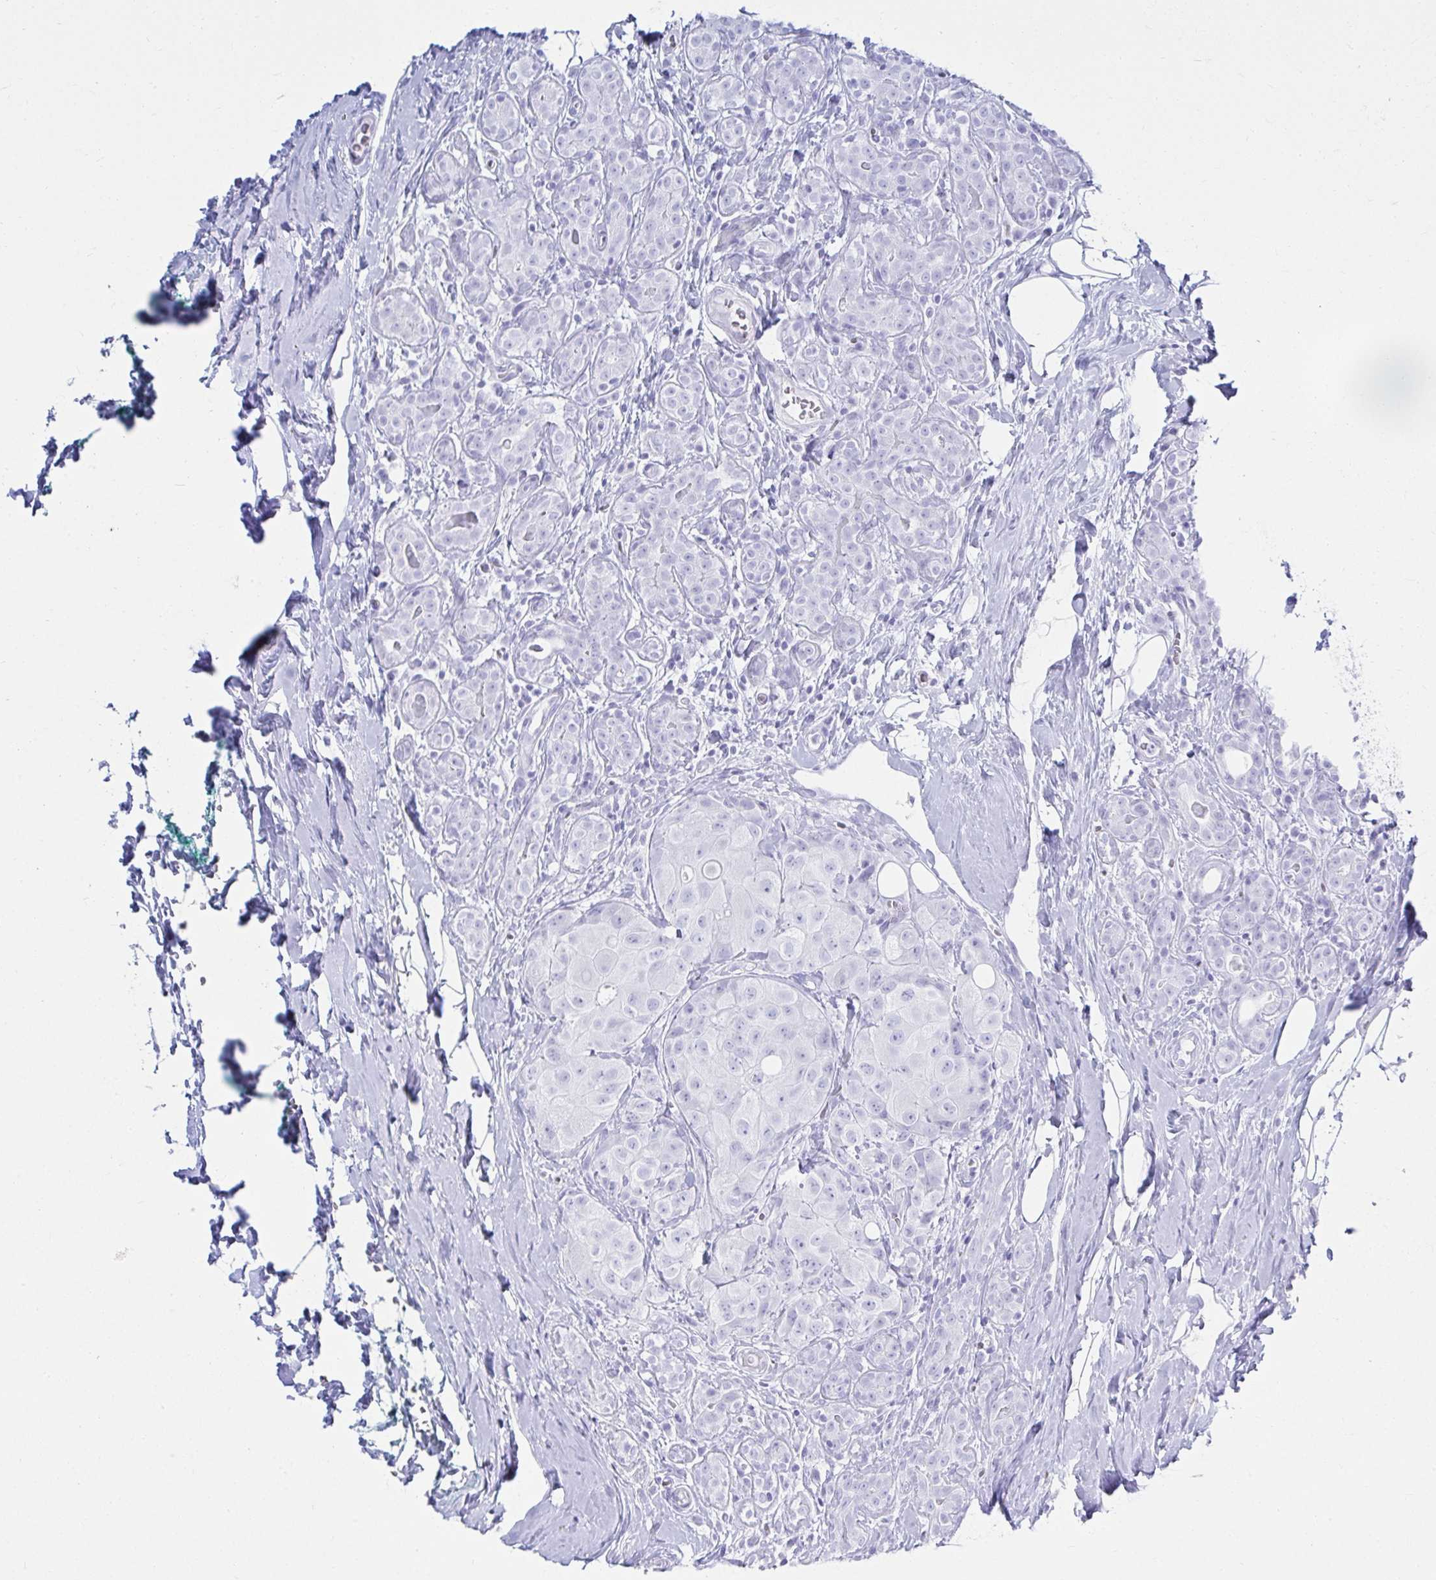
{"staining": {"intensity": "negative", "quantity": "none", "location": "none"}, "tissue": "breast cancer", "cell_type": "Tumor cells", "image_type": "cancer", "snomed": [{"axis": "morphology", "description": "Duct carcinoma"}, {"axis": "topography", "description": "Breast"}], "caption": "An immunohistochemistry photomicrograph of breast cancer is shown. There is no staining in tumor cells of breast cancer.", "gene": "ATP4B", "patient": {"sex": "female", "age": 43}}